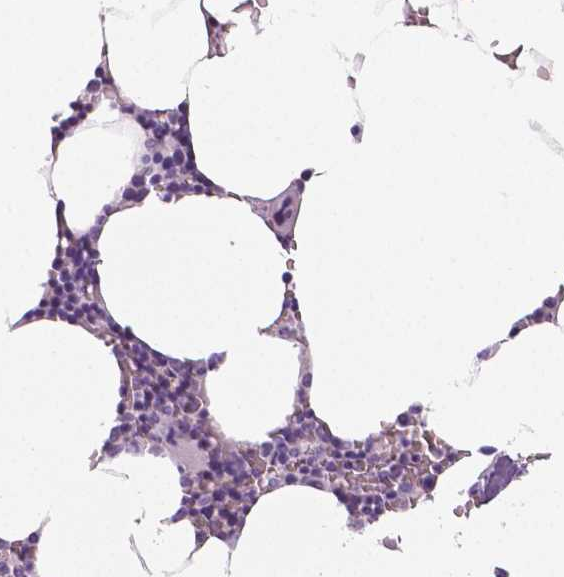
{"staining": {"intensity": "negative", "quantity": "none", "location": "none"}, "tissue": "bone marrow", "cell_type": "Hematopoietic cells", "image_type": "normal", "snomed": [{"axis": "morphology", "description": "Normal tissue, NOS"}, {"axis": "topography", "description": "Bone marrow"}], "caption": "The micrograph demonstrates no significant positivity in hematopoietic cells of bone marrow. Brightfield microscopy of IHC stained with DAB (brown) and hematoxylin (blue), captured at high magnification.", "gene": "SLC24A1", "patient": {"sex": "female", "age": 52}}